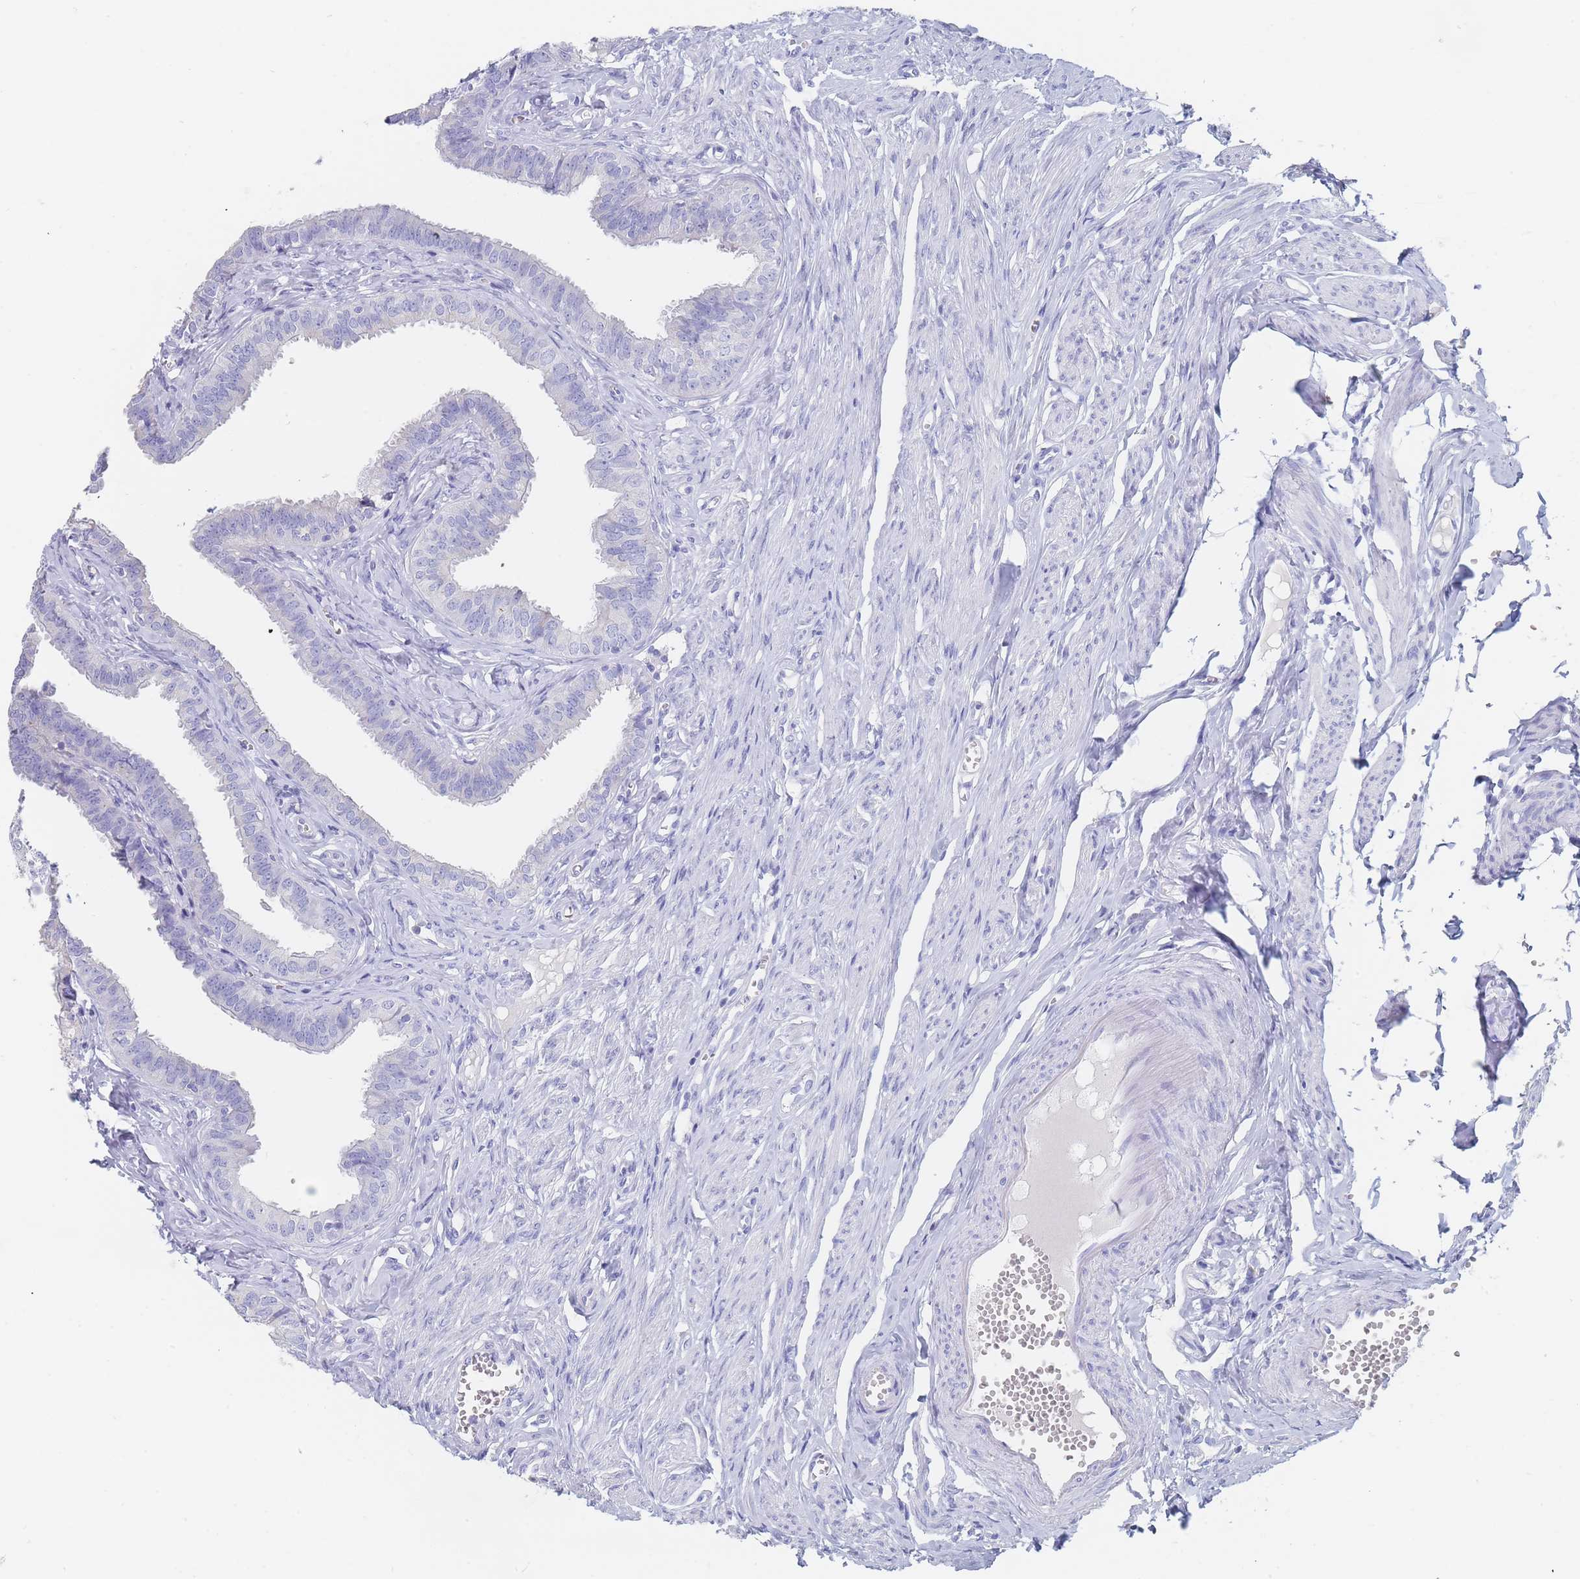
{"staining": {"intensity": "negative", "quantity": "none", "location": "none"}, "tissue": "fallopian tube", "cell_type": "Glandular cells", "image_type": "normal", "snomed": [{"axis": "morphology", "description": "Normal tissue, NOS"}, {"axis": "morphology", "description": "Carcinoma, NOS"}, {"axis": "topography", "description": "Fallopian tube"}, {"axis": "topography", "description": "Ovary"}], "caption": "An immunohistochemistry (IHC) histopathology image of normal fallopian tube is shown. There is no staining in glandular cells of fallopian tube. (Stains: DAB (3,3'-diaminobenzidine) IHC with hematoxylin counter stain, Microscopy: brightfield microscopy at high magnification).", "gene": "SLC25A35", "patient": {"sex": "female", "age": 59}}